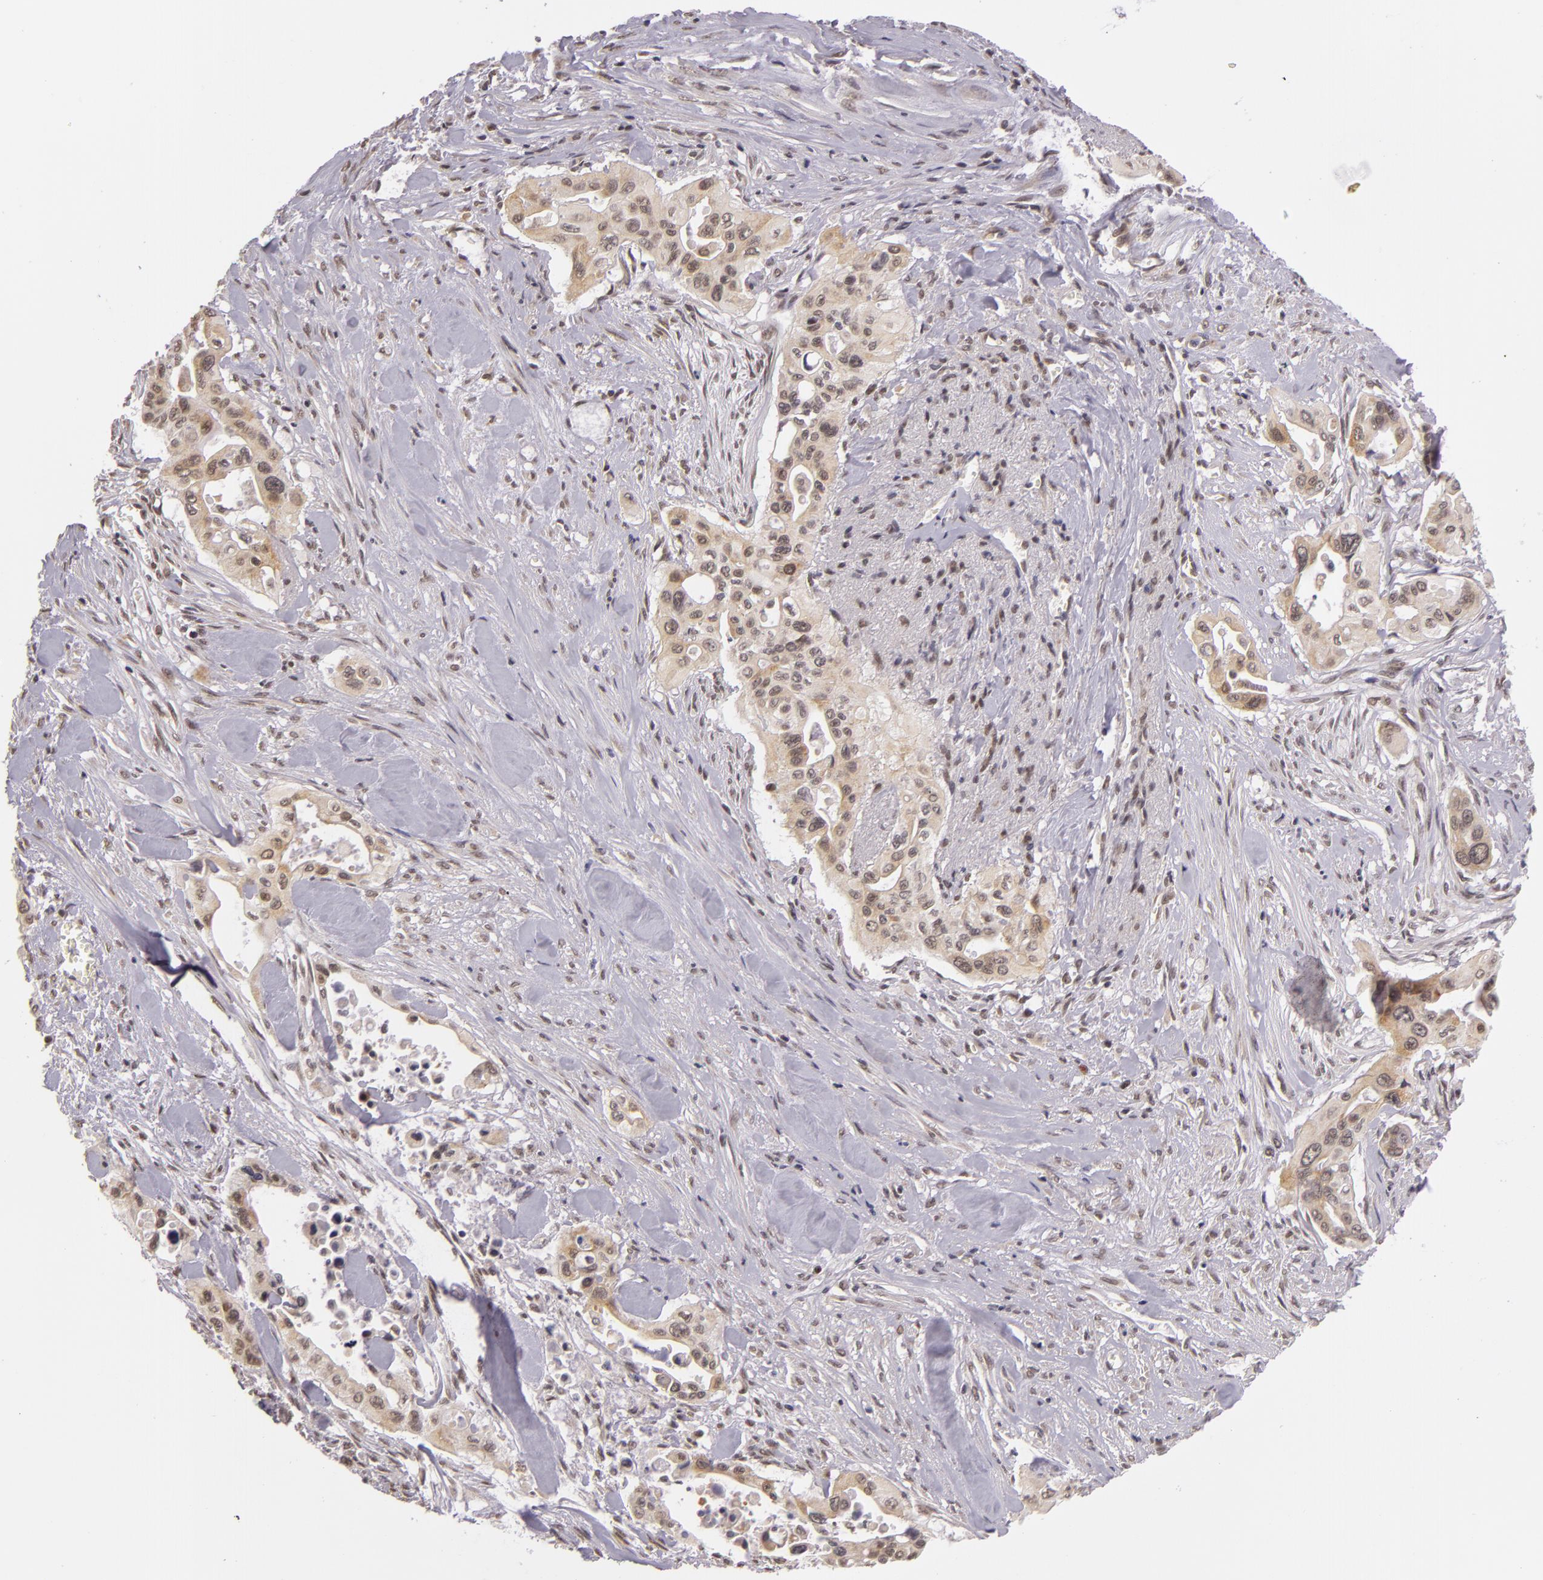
{"staining": {"intensity": "weak", "quantity": "25%-75%", "location": "nuclear"}, "tissue": "pancreatic cancer", "cell_type": "Tumor cells", "image_type": "cancer", "snomed": [{"axis": "morphology", "description": "Adenocarcinoma, NOS"}, {"axis": "topography", "description": "Pancreas"}], "caption": "IHC photomicrograph of pancreatic adenocarcinoma stained for a protein (brown), which exhibits low levels of weak nuclear positivity in approximately 25%-75% of tumor cells.", "gene": "ALX1", "patient": {"sex": "male", "age": 77}}